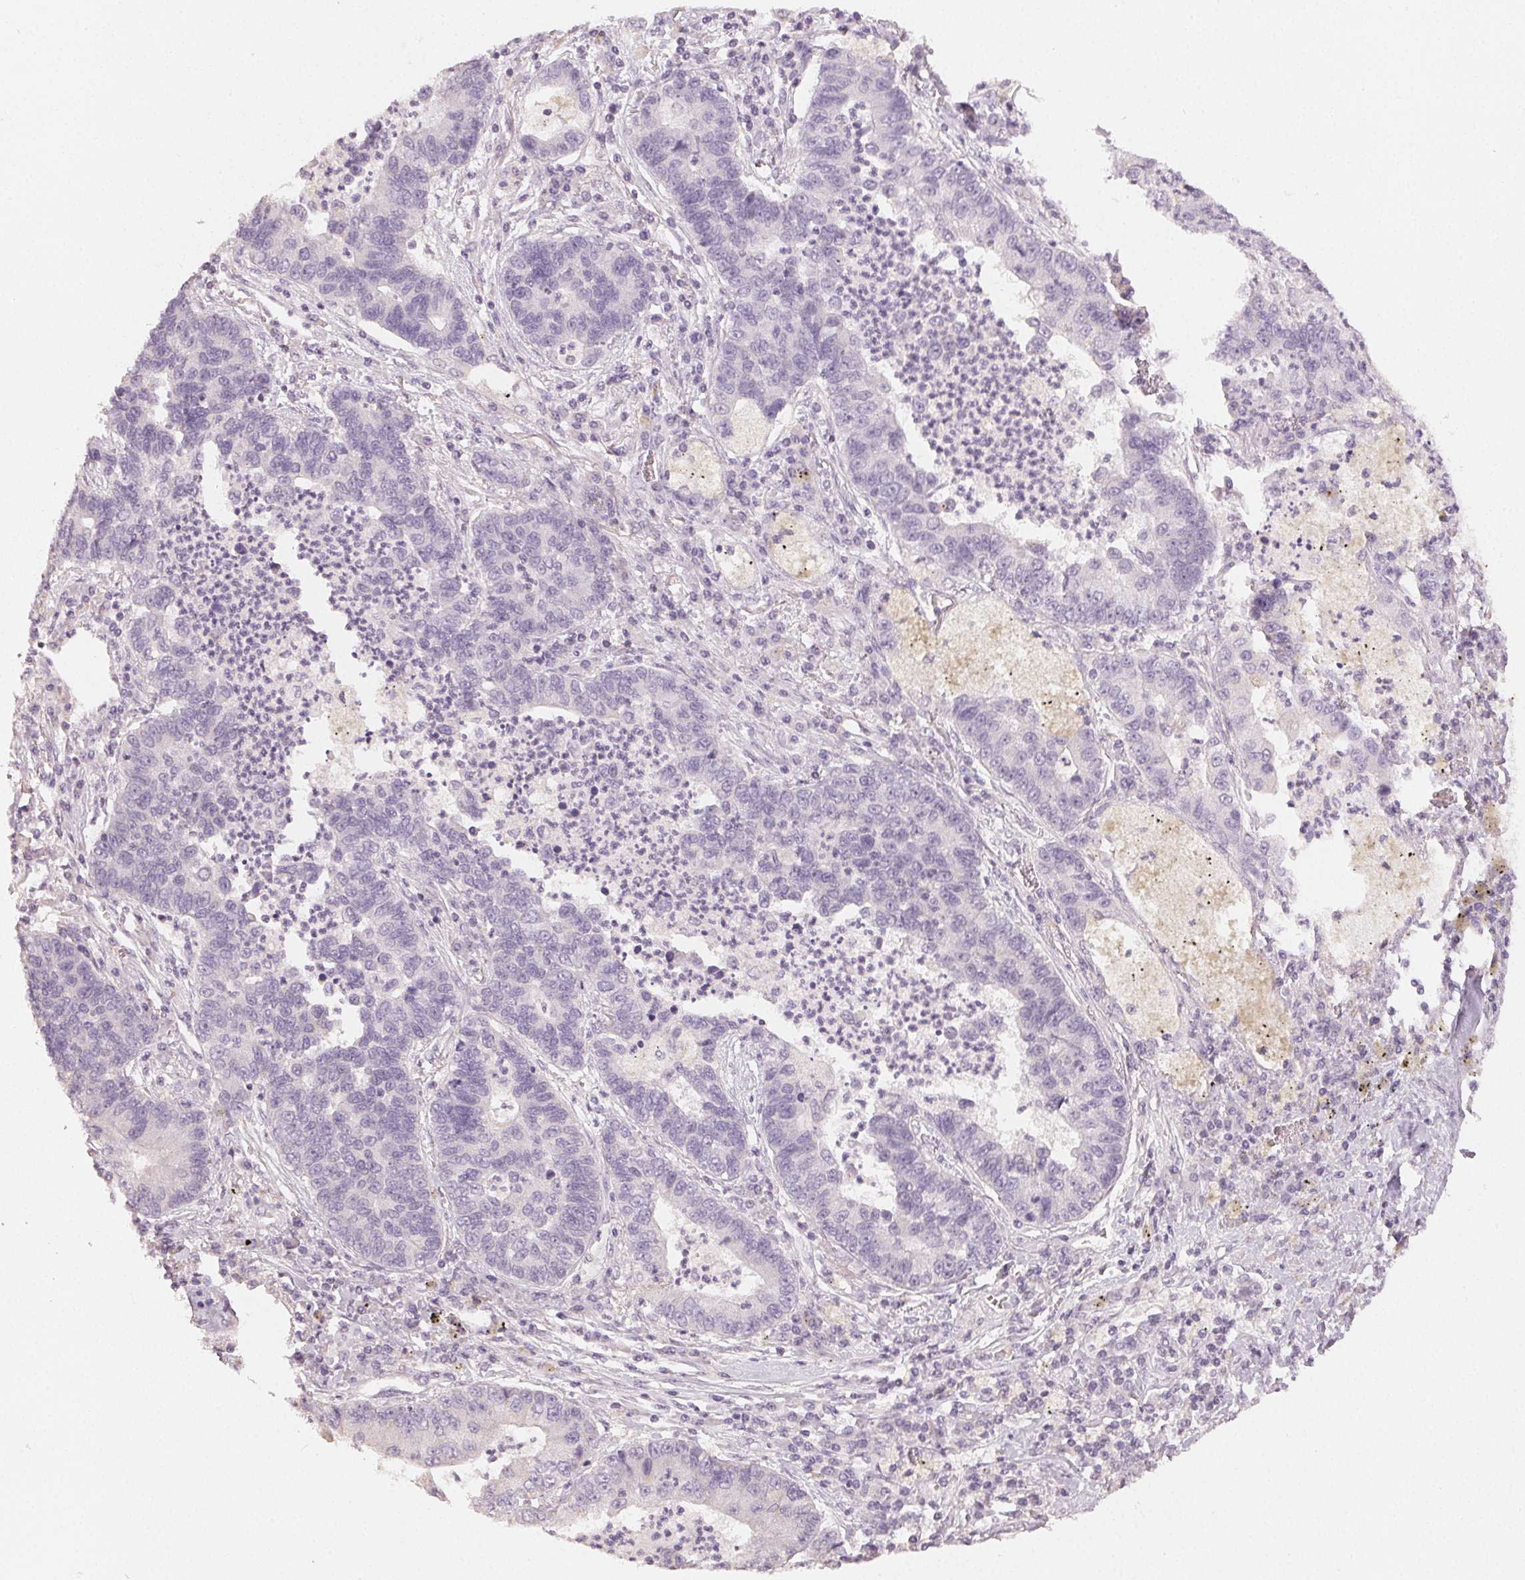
{"staining": {"intensity": "negative", "quantity": "none", "location": "none"}, "tissue": "lung cancer", "cell_type": "Tumor cells", "image_type": "cancer", "snomed": [{"axis": "morphology", "description": "Adenocarcinoma, NOS"}, {"axis": "topography", "description": "Lung"}], "caption": "An immunohistochemistry (IHC) micrograph of lung cancer is shown. There is no staining in tumor cells of lung cancer.", "gene": "LVRN", "patient": {"sex": "female", "age": 57}}